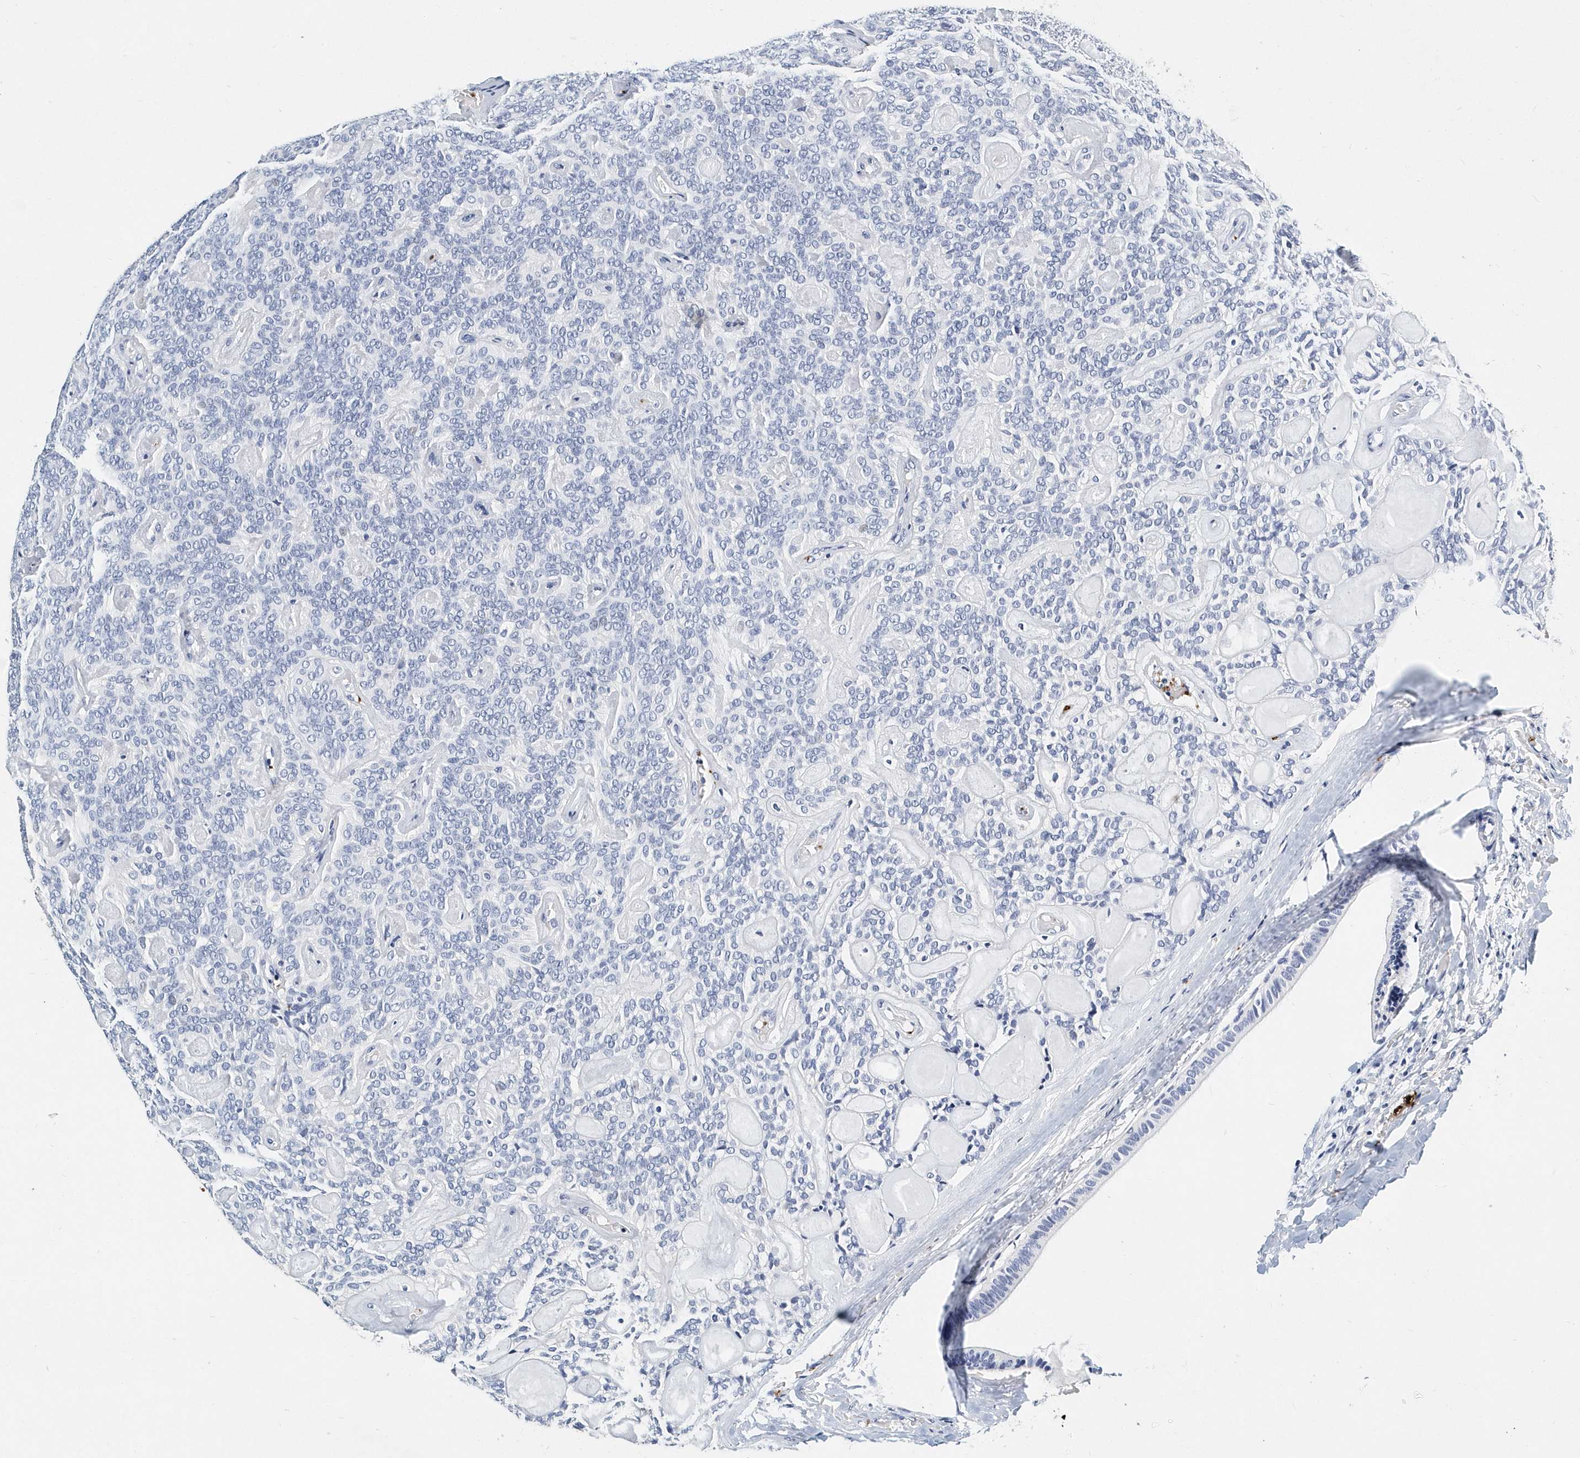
{"staining": {"intensity": "negative", "quantity": "none", "location": "none"}, "tissue": "head and neck cancer", "cell_type": "Tumor cells", "image_type": "cancer", "snomed": [{"axis": "morphology", "description": "Adenocarcinoma, NOS"}, {"axis": "topography", "description": "Head-Neck"}], "caption": "High magnification brightfield microscopy of head and neck adenocarcinoma stained with DAB (3,3'-diaminobenzidine) (brown) and counterstained with hematoxylin (blue): tumor cells show no significant positivity. (DAB immunohistochemistry (IHC), high magnification).", "gene": "ITGA2B", "patient": {"sex": "male", "age": 66}}